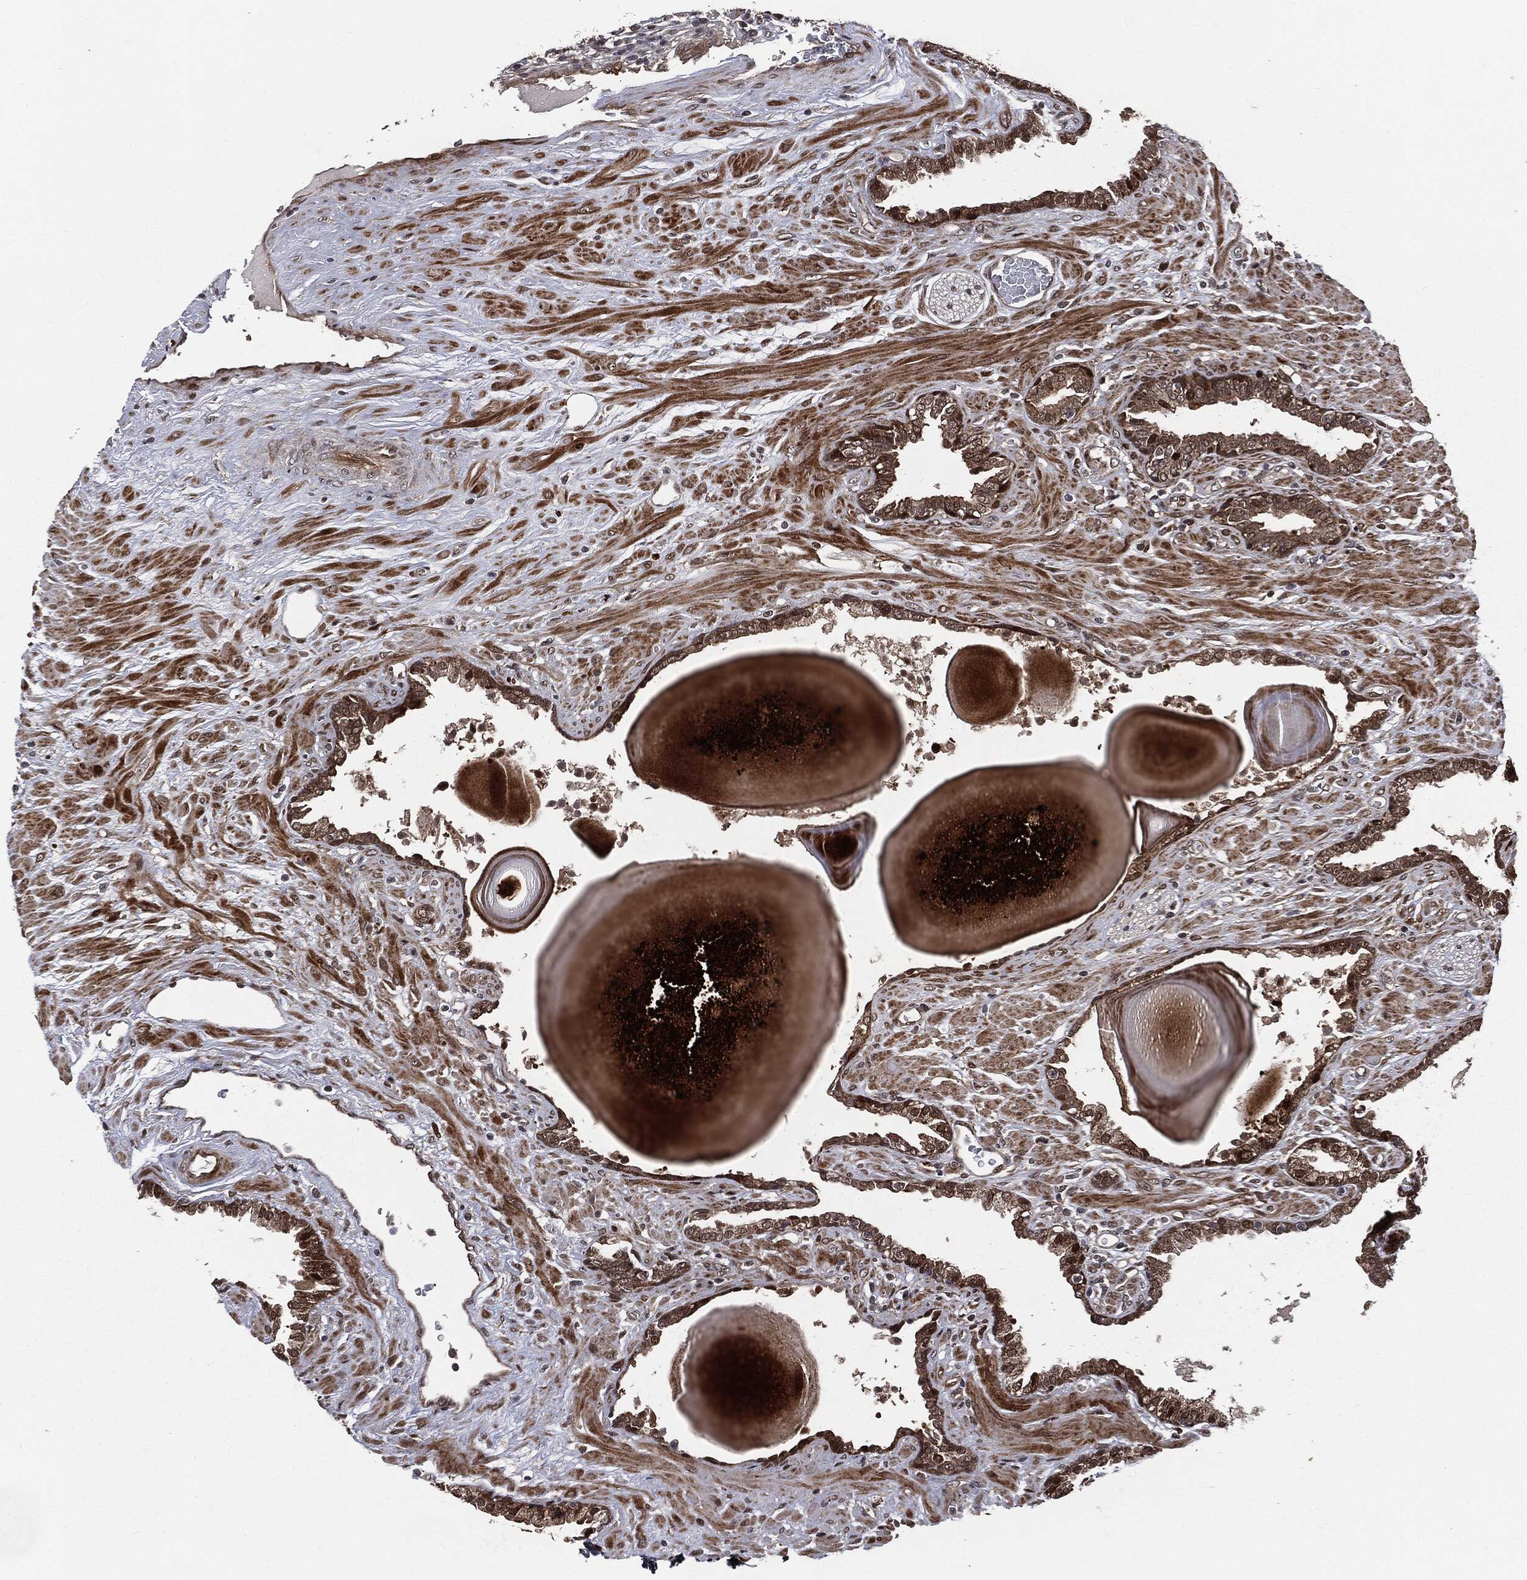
{"staining": {"intensity": "strong", "quantity": "<25%", "location": "cytoplasmic/membranous,nuclear"}, "tissue": "prostate cancer", "cell_type": "Tumor cells", "image_type": "cancer", "snomed": [{"axis": "morphology", "description": "Adenocarcinoma, Low grade"}, {"axis": "topography", "description": "Prostate"}], "caption": "Immunohistochemical staining of human prostate adenocarcinoma (low-grade) reveals strong cytoplasmic/membranous and nuclear protein expression in approximately <25% of tumor cells.", "gene": "SMAD4", "patient": {"sex": "male", "age": 69}}